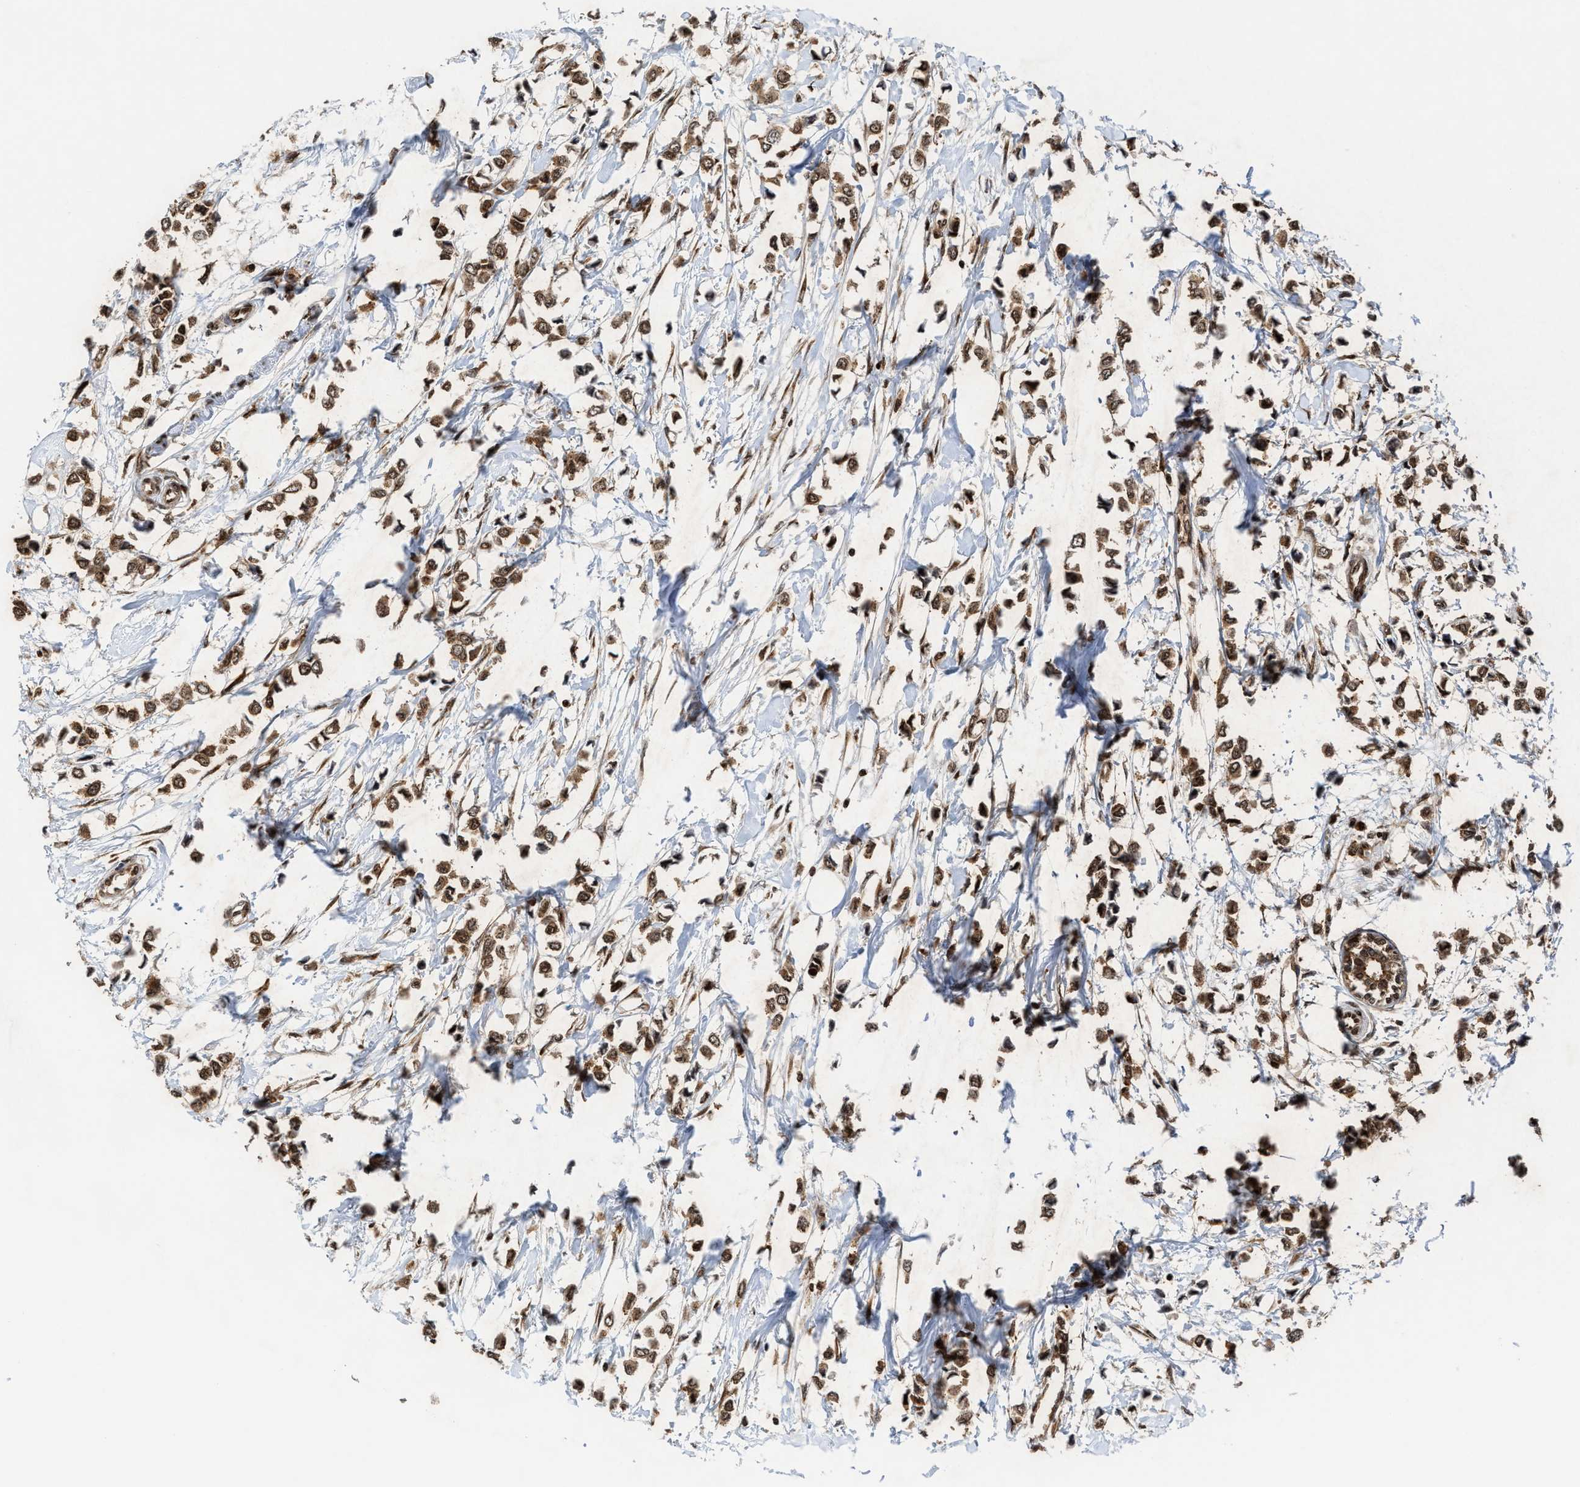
{"staining": {"intensity": "strong", "quantity": ">75%", "location": "nuclear"}, "tissue": "breast cancer", "cell_type": "Tumor cells", "image_type": "cancer", "snomed": [{"axis": "morphology", "description": "Lobular carcinoma"}, {"axis": "topography", "description": "Breast"}], "caption": "Breast cancer (lobular carcinoma) stained with DAB (3,3'-diaminobenzidine) immunohistochemistry (IHC) shows high levels of strong nuclear expression in approximately >75% of tumor cells.", "gene": "ALYREF", "patient": {"sex": "female", "age": 51}}